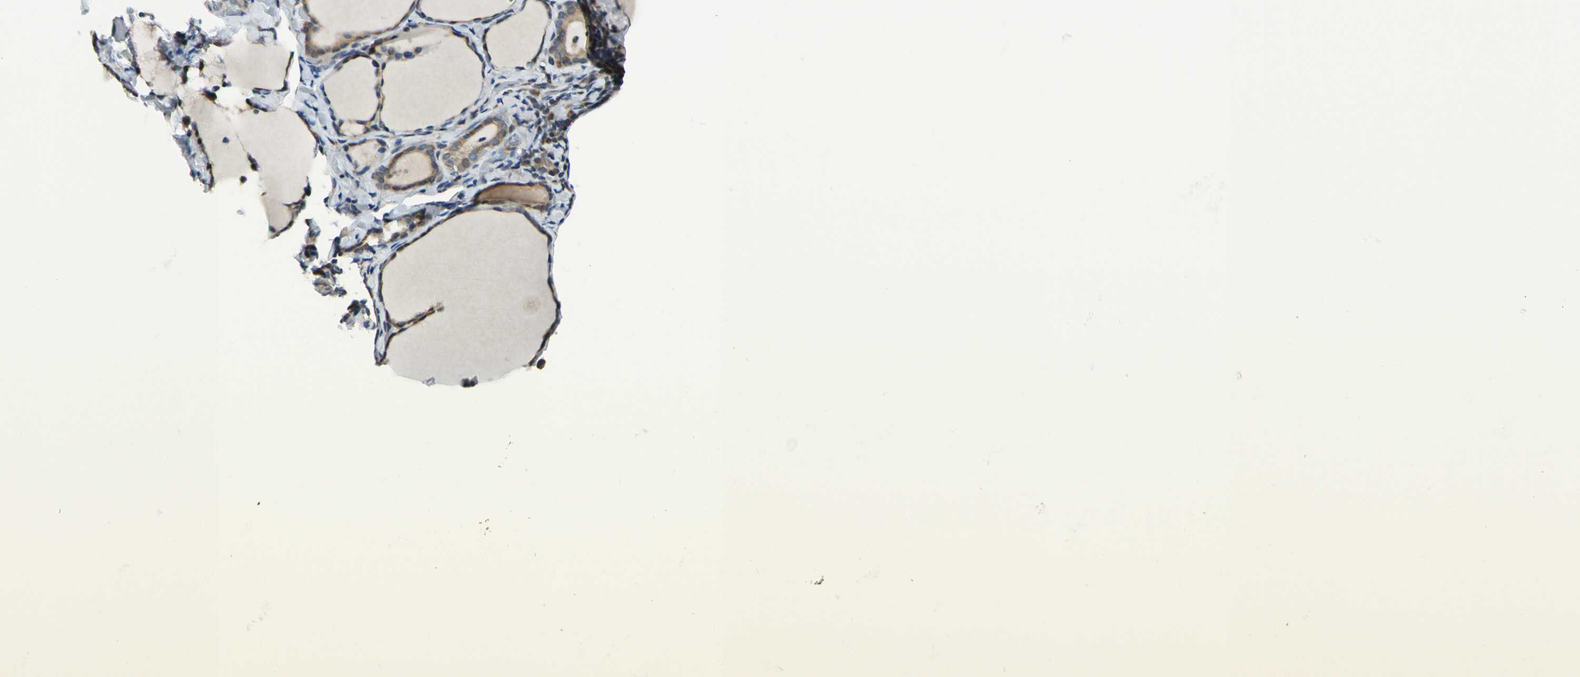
{"staining": {"intensity": "moderate", "quantity": ">75%", "location": "cytoplasmic/membranous"}, "tissue": "thyroid gland", "cell_type": "Glandular cells", "image_type": "normal", "snomed": [{"axis": "morphology", "description": "Normal tissue, NOS"}, {"axis": "morphology", "description": "Papillary adenocarcinoma, NOS"}, {"axis": "topography", "description": "Thyroid gland"}], "caption": "A brown stain highlights moderate cytoplasmic/membranous expression of a protein in glandular cells of unremarkable thyroid gland.", "gene": "NPDC1", "patient": {"sex": "female", "age": 30}}